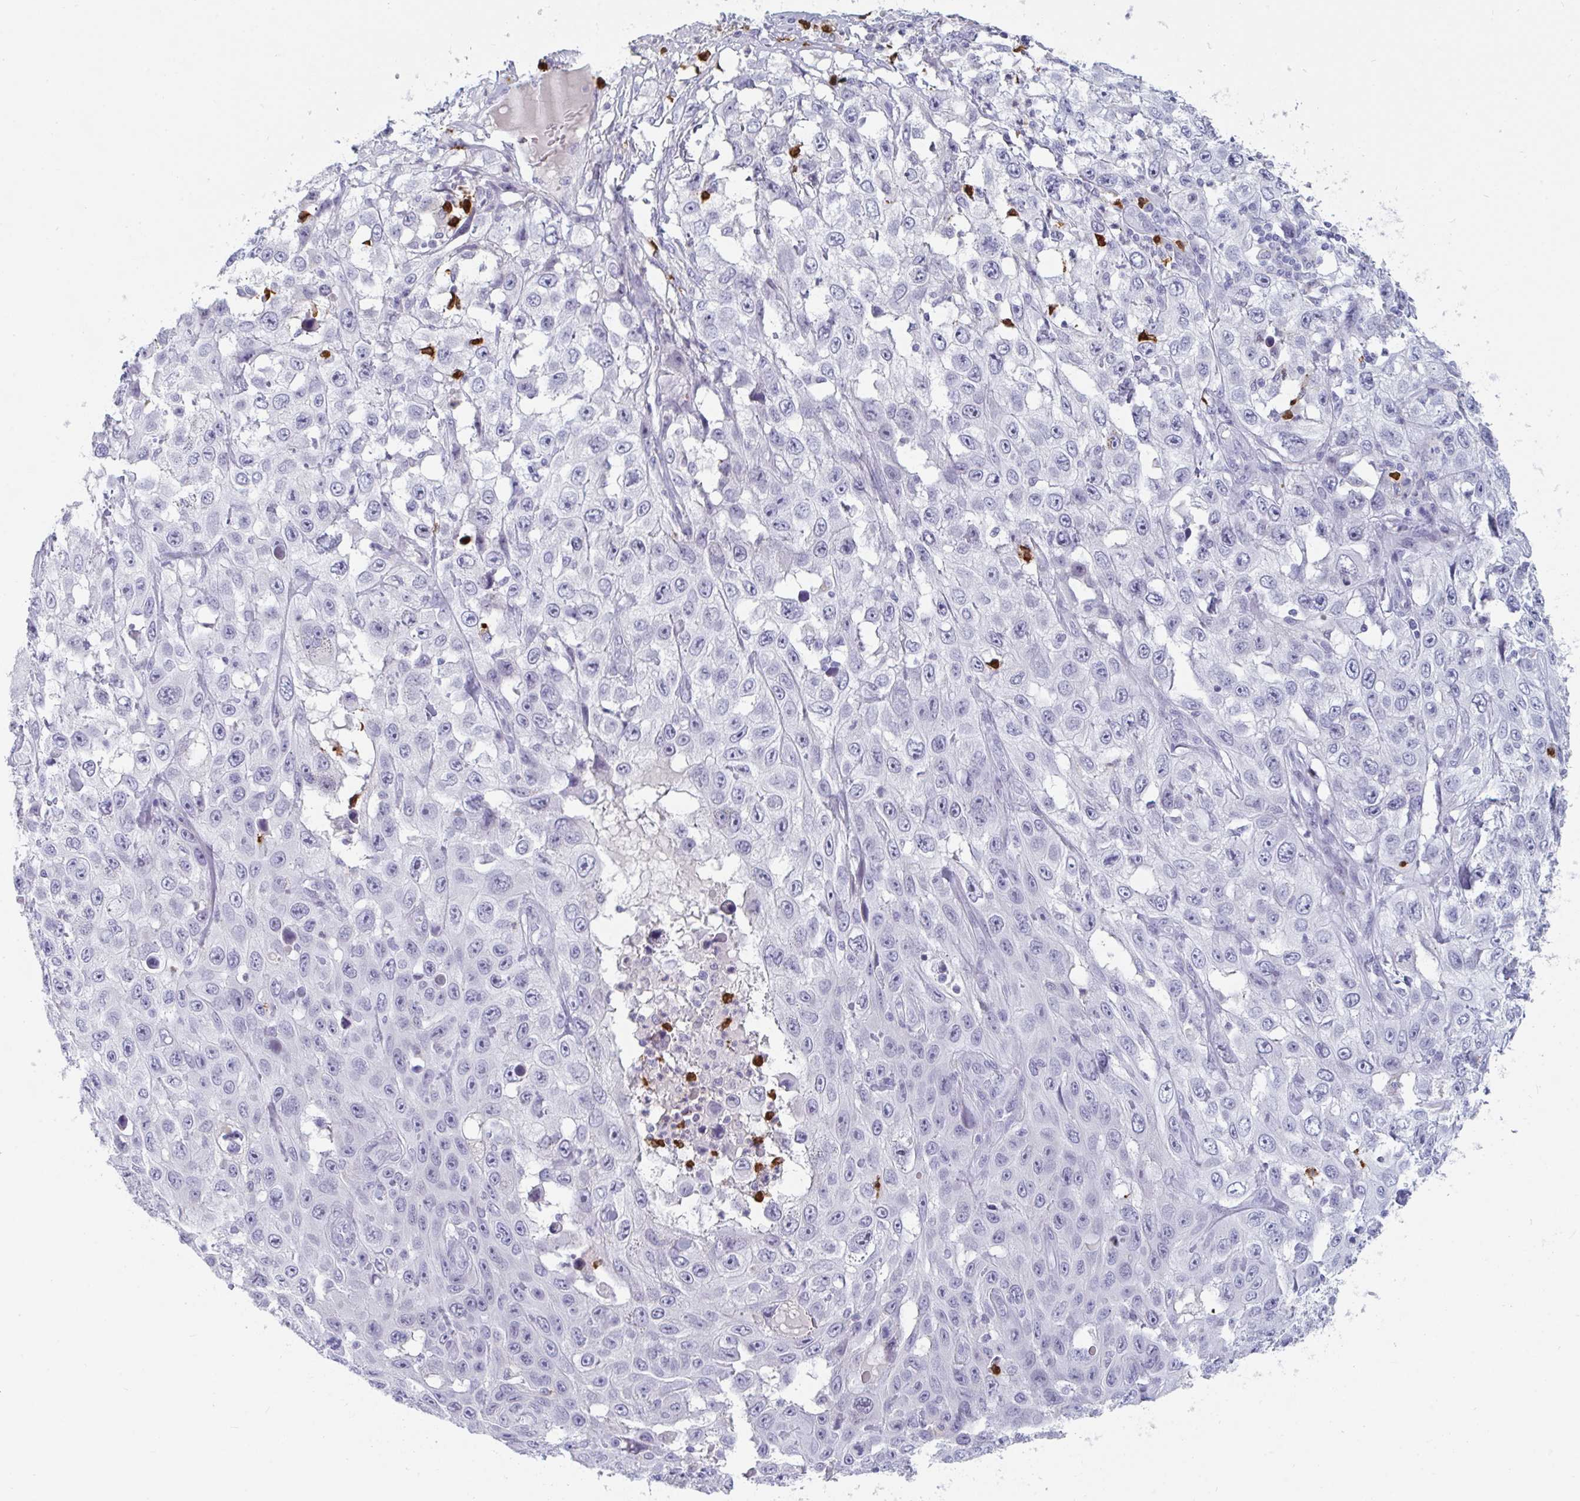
{"staining": {"intensity": "negative", "quantity": "none", "location": "none"}, "tissue": "skin cancer", "cell_type": "Tumor cells", "image_type": "cancer", "snomed": [{"axis": "morphology", "description": "Squamous cell carcinoma, NOS"}, {"axis": "topography", "description": "Skin"}], "caption": "An image of skin cancer (squamous cell carcinoma) stained for a protein reveals no brown staining in tumor cells.", "gene": "RUBCN", "patient": {"sex": "male", "age": 82}}